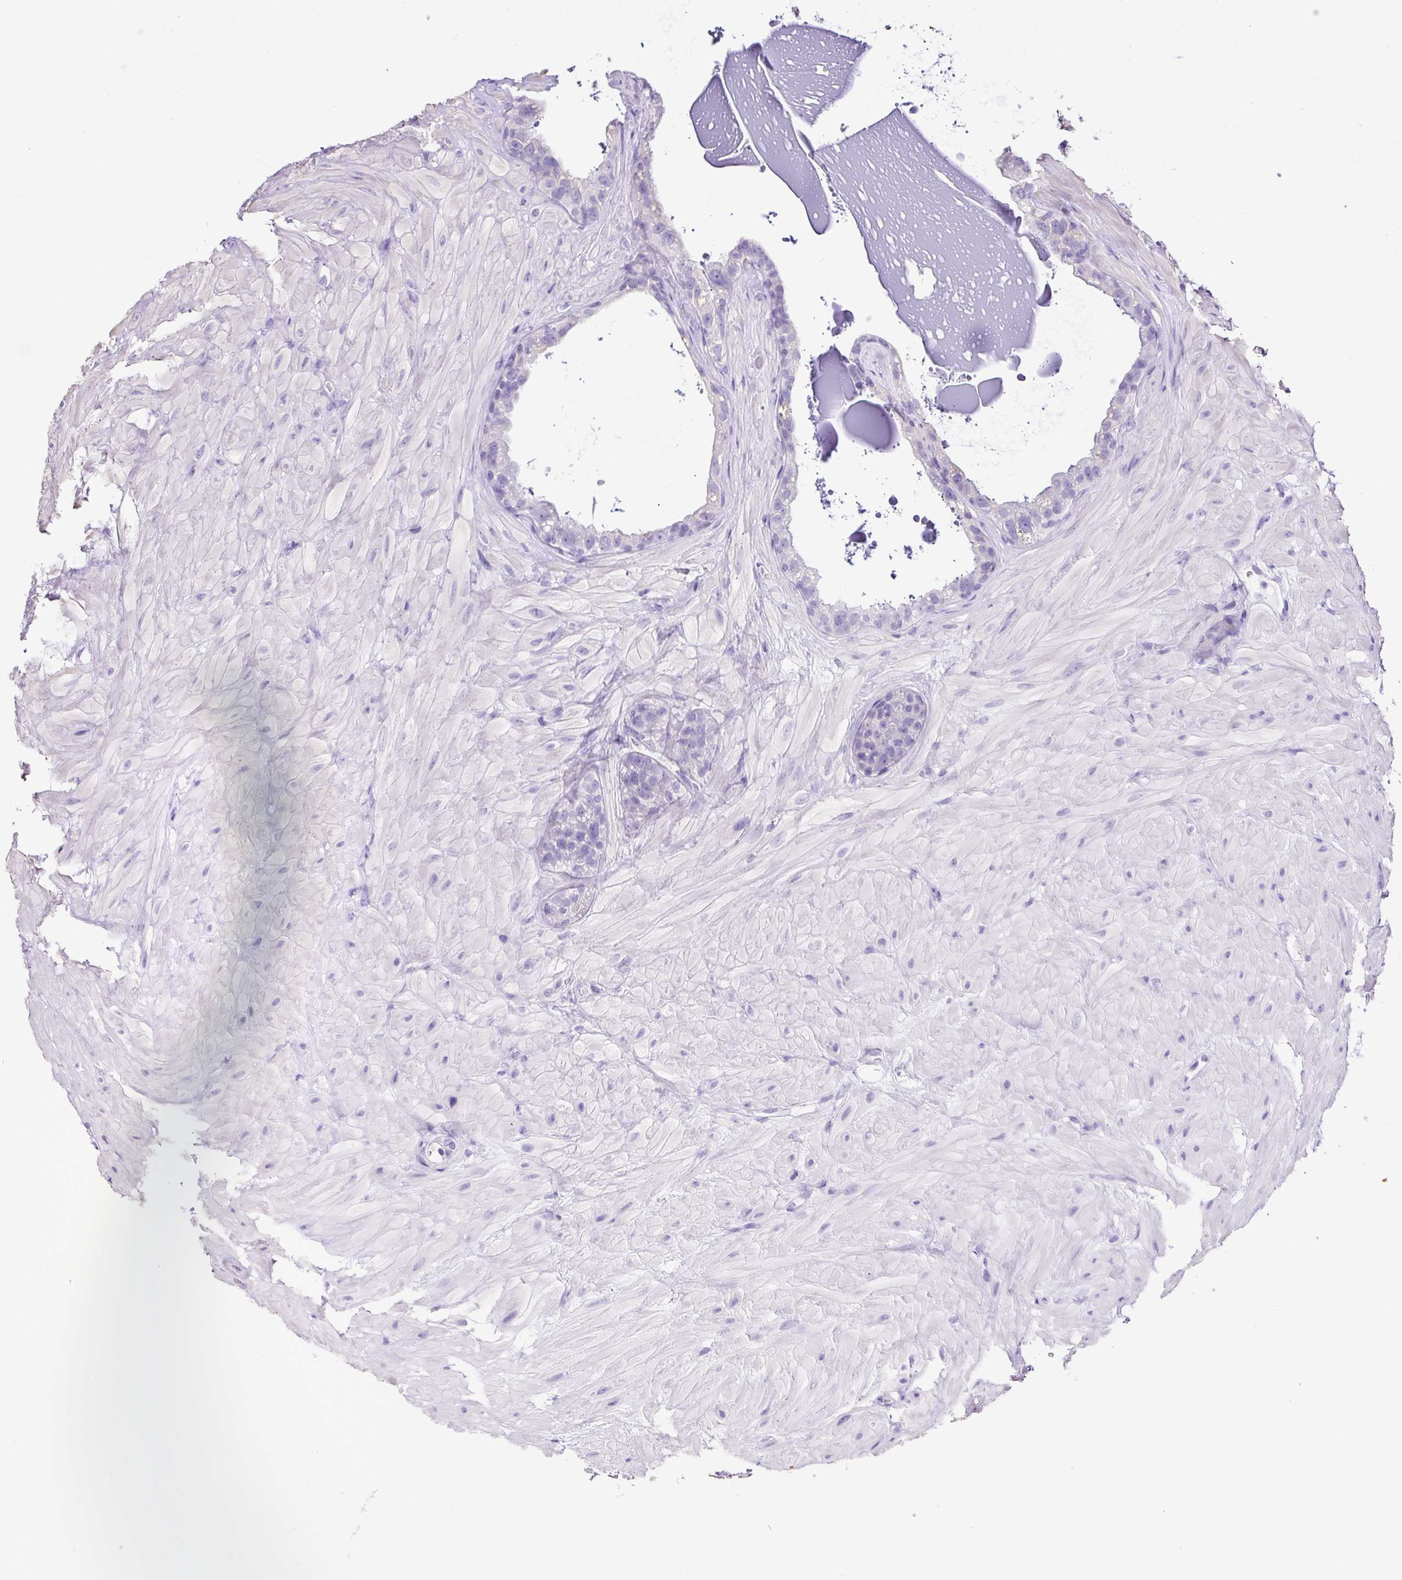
{"staining": {"intensity": "weak", "quantity": "<25%", "location": "cytoplasmic/membranous"}, "tissue": "seminal vesicle", "cell_type": "Glandular cells", "image_type": "normal", "snomed": [{"axis": "morphology", "description": "Normal tissue, NOS"}, {"axis": "topography", "description": "Seminal veicle"}, {"axis": "topography", "description": "Peripheral nerve tissue"}], "caption": "High power microscopy image of an immunohistochemistry image of unremarkable seminal vesicle, revealing no significant expression in glandular cells.", "gene": "PDIA2", "patient": {"sex": "male", "age": 76}}